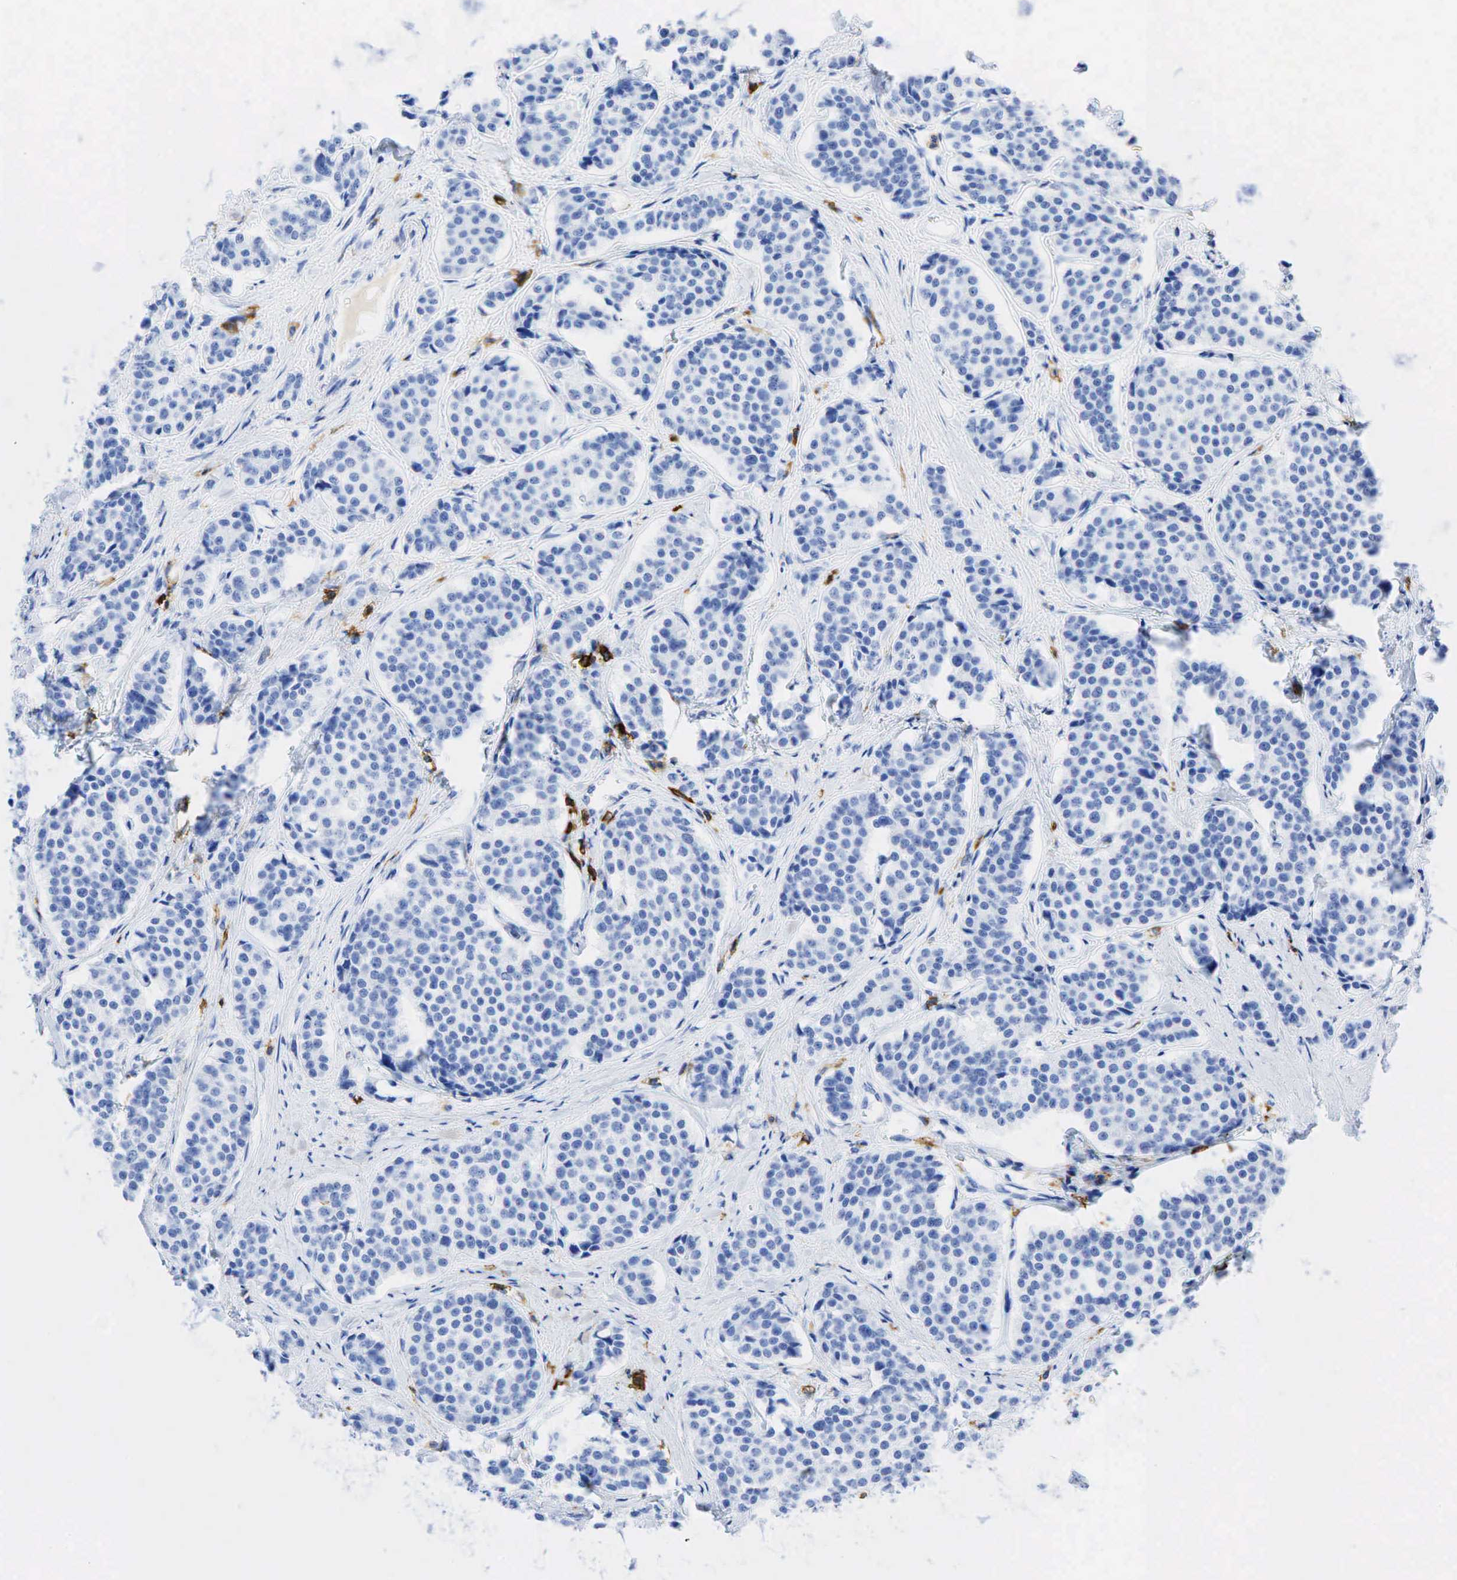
{"staining": {"intensity": "negative", "quantity": "none", "location": "none"}, "tissue": "carcinoid", "cell_type": "Tumor cells", "image_type": "cancer", "snomed": [{"axis": "morphology", "description": "Carcinoid, malignant, NOS"}, {"axis": "topography", "description": "Small intestine"}], "caption": "Tumor cells show no significant expression in carcinoid (malignant).", "gene": "PTPRC", "patient": {"sex": "male", "age": 60}}